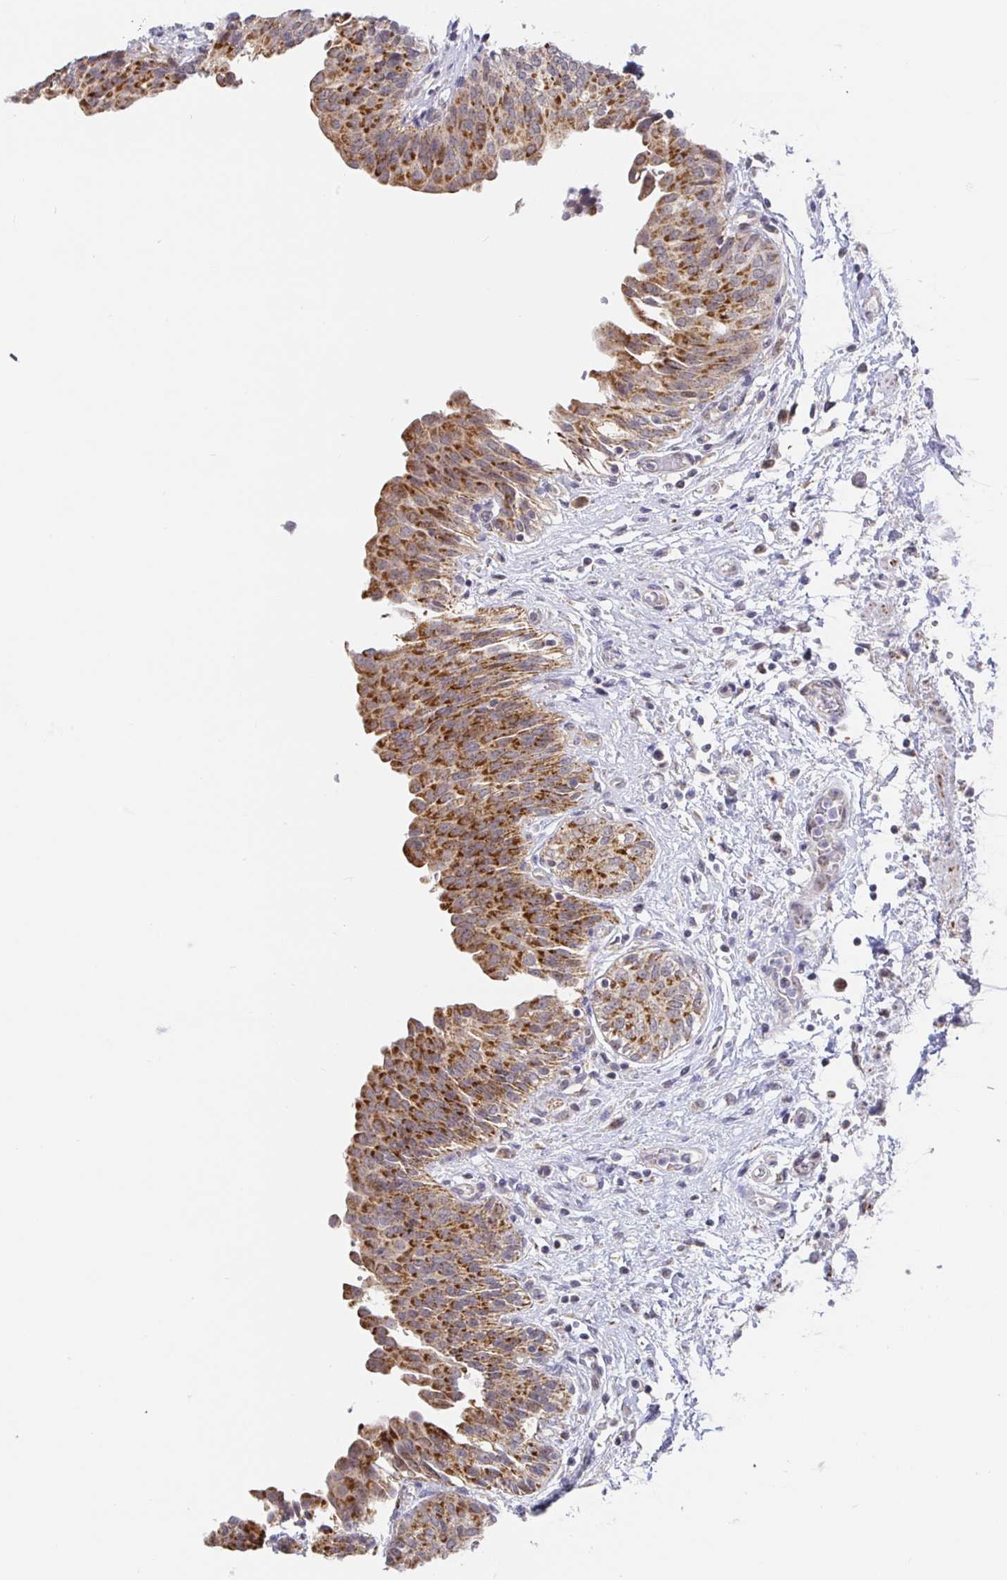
{"staining": {"intensity": "strong", "quantity": ">75%", "location": "cytoplasmic/membranous"}, "tissue": "urinary bladder", "cell_type": "Urothelial cells", "image_type": "normal", "snomed": [{"axis": "morphology", "description": "Normal tissue, NOS"}, {"axis": "topography", "description": "Urinary bladder"}], "caption": "High-magnification brightfield microscopy of unremarkable urinary bladder stained with DAB (brown) and counterstained with hematoxylin (blue). urothelial cells exhibit strong cytoplasmic/membranous staining is seen in about>75% of cells.", "gene": "CIT", "patient": {"sex": "male", "age": 68}}